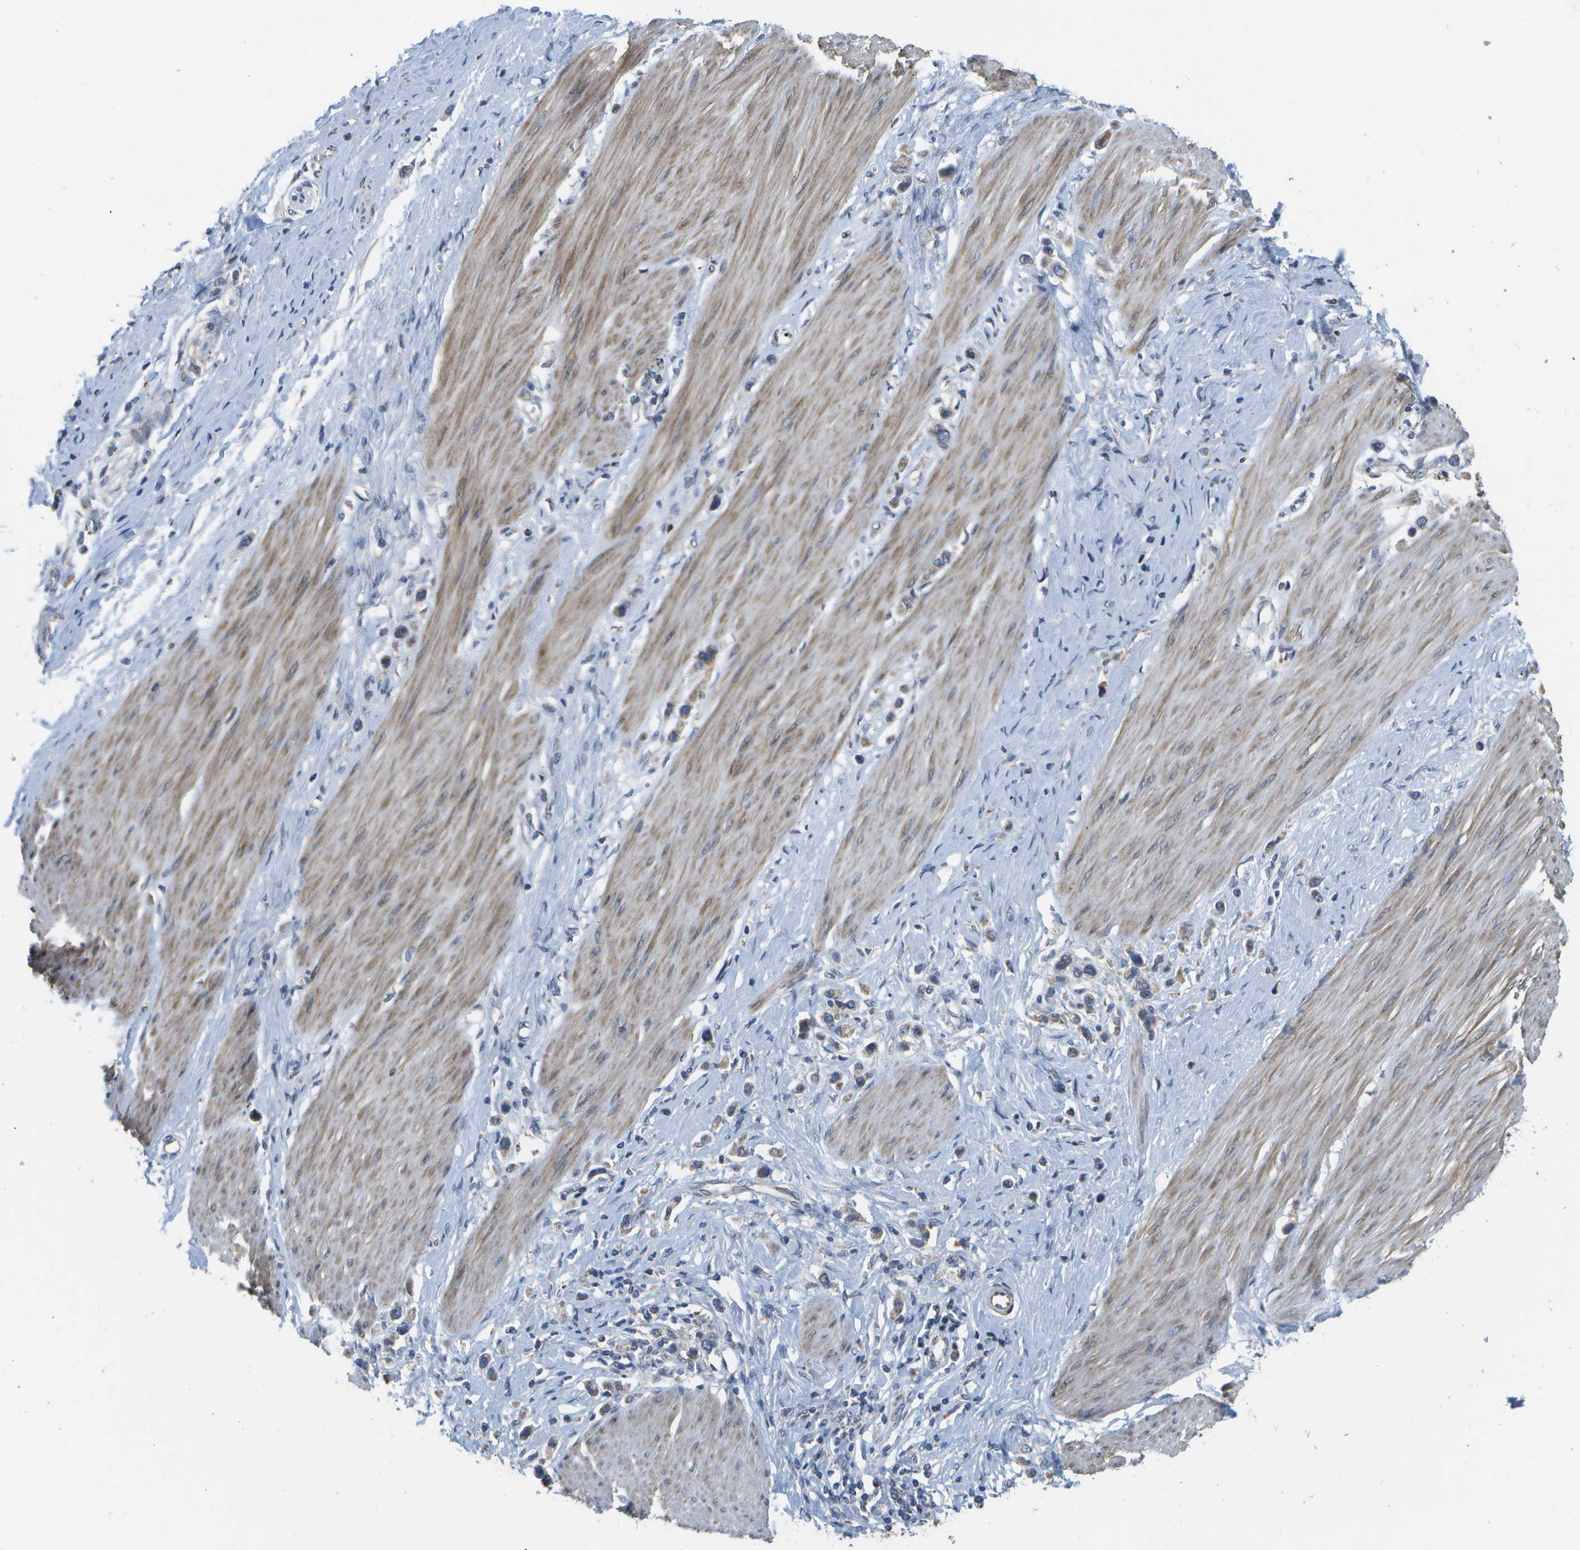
{"staining": {"intensity": "moderate", "quantity": ">75%", "location": "cytoplasmic/membranous"}, "tissue": "stomach cancer", "cell_type": "Tumor cells", "image_type": "cancer", "snomed": [{"axis": "morphology", "description": "Adenocarcinoma, NOS"}, {"axis": "topography", "description": "Stomach"}], "caption": "An immunohistochemistry micrograph of neoplastic tissue is shown. Protein staining in brown labels moderate cytoplasmic/membranous positivity in stomach adenocarcinoma within tumor cells.", "gene": "HADHA", "patient": {"sex": "female", "age": 65}}